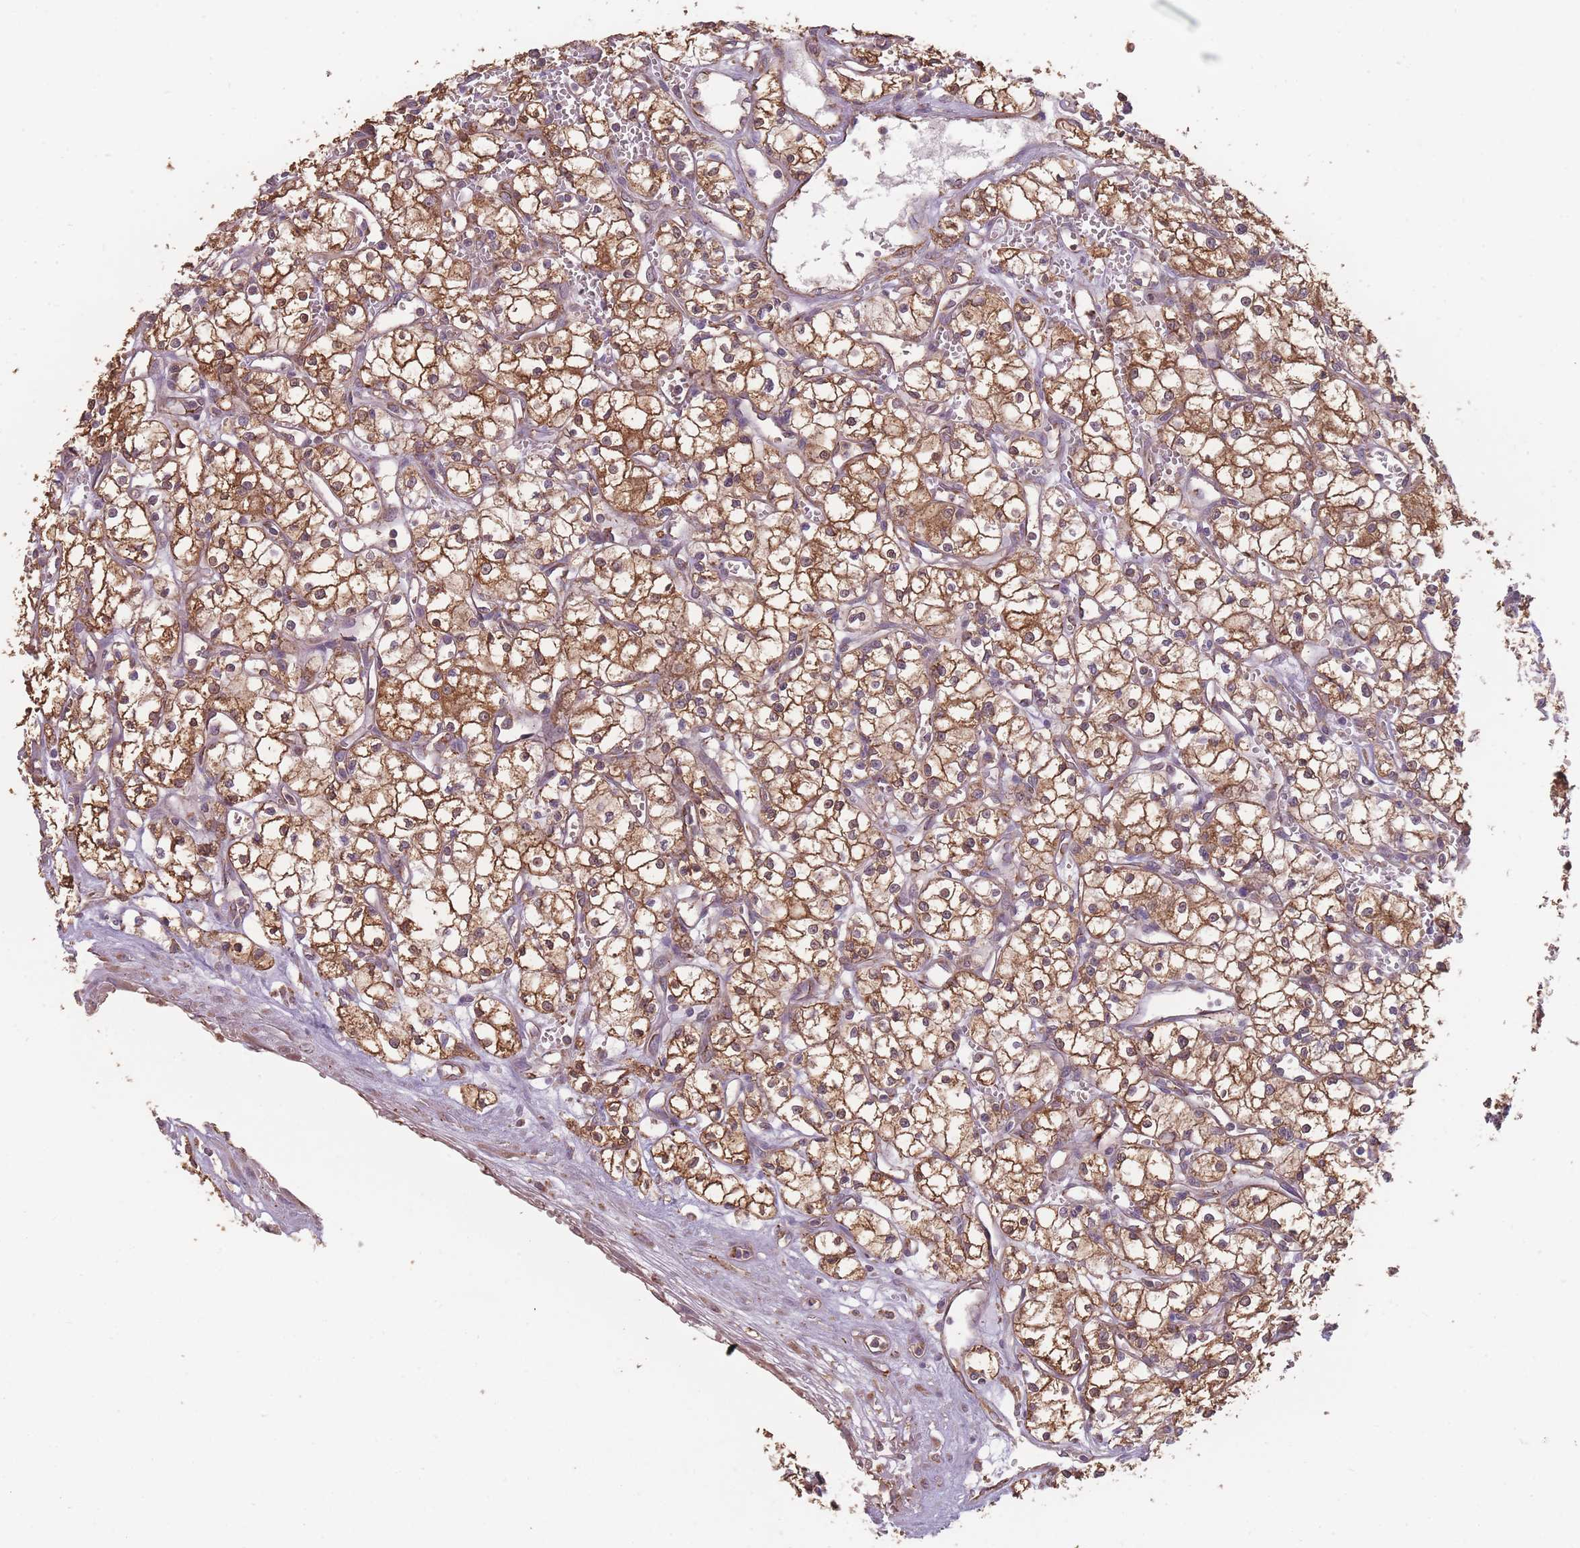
{"staining": {"intensity": "moderate", "quantity": ">75%", "location": "cytoplasmic/membranous"}, "tissue": "renal cancer", "cell_type": "Tumor cells", "image_type": "cancer", "snomed": [{"axis": "morphology", "description": "Adenocarcinoma, NOS"}, {"axis": "topography", "description": "Kidney"}], "caption": "Tumor cells display medium levels of moderate cytoplasmic/membranous staining in approximately >75% of cells in human renal adenocarcinoma.", "gene": "SANBR", "patient": {"sex": "male", "age": 59}}